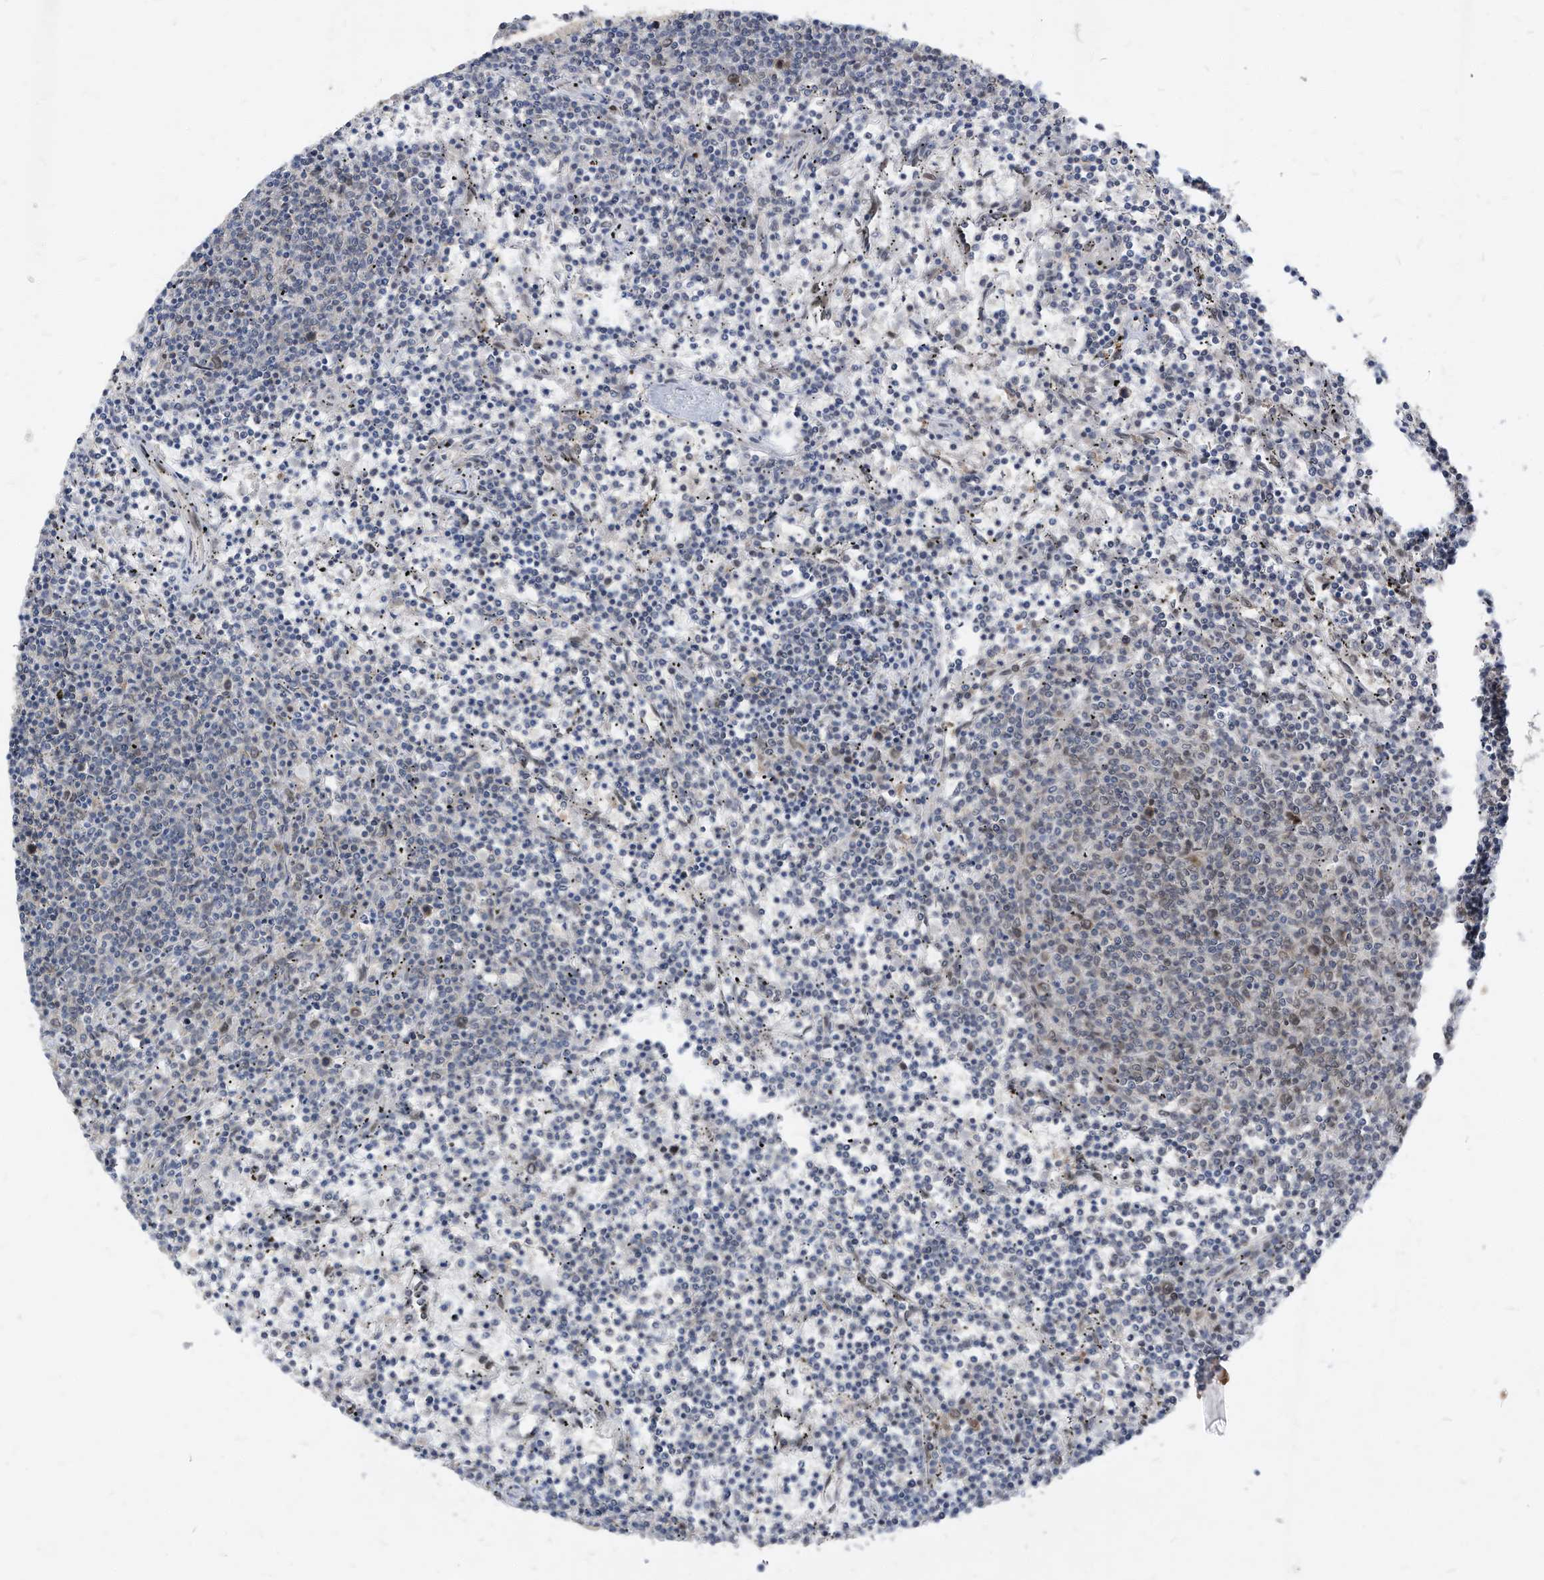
{"staining": {"intensity": "negative", "quantity": "none", "location": "none"}, "tissue": "lymphoma", "cell_type": "Tumor cells", "image_type": "cancer", "snomed": [{"axis": "morphology", "description": "Malignant lymphoma, non-Hodgkin's type, Low grade"}, {"axis": "topography", "description": "Spleen"}], "caption": "The immunohistochemistry image has no significant expression in tumor cells of low-grade malignant lymphoma, non-Hodgkin's type tissue.", "gene": "KPNB1", "patient": {"sex": "female", "age": 50}}